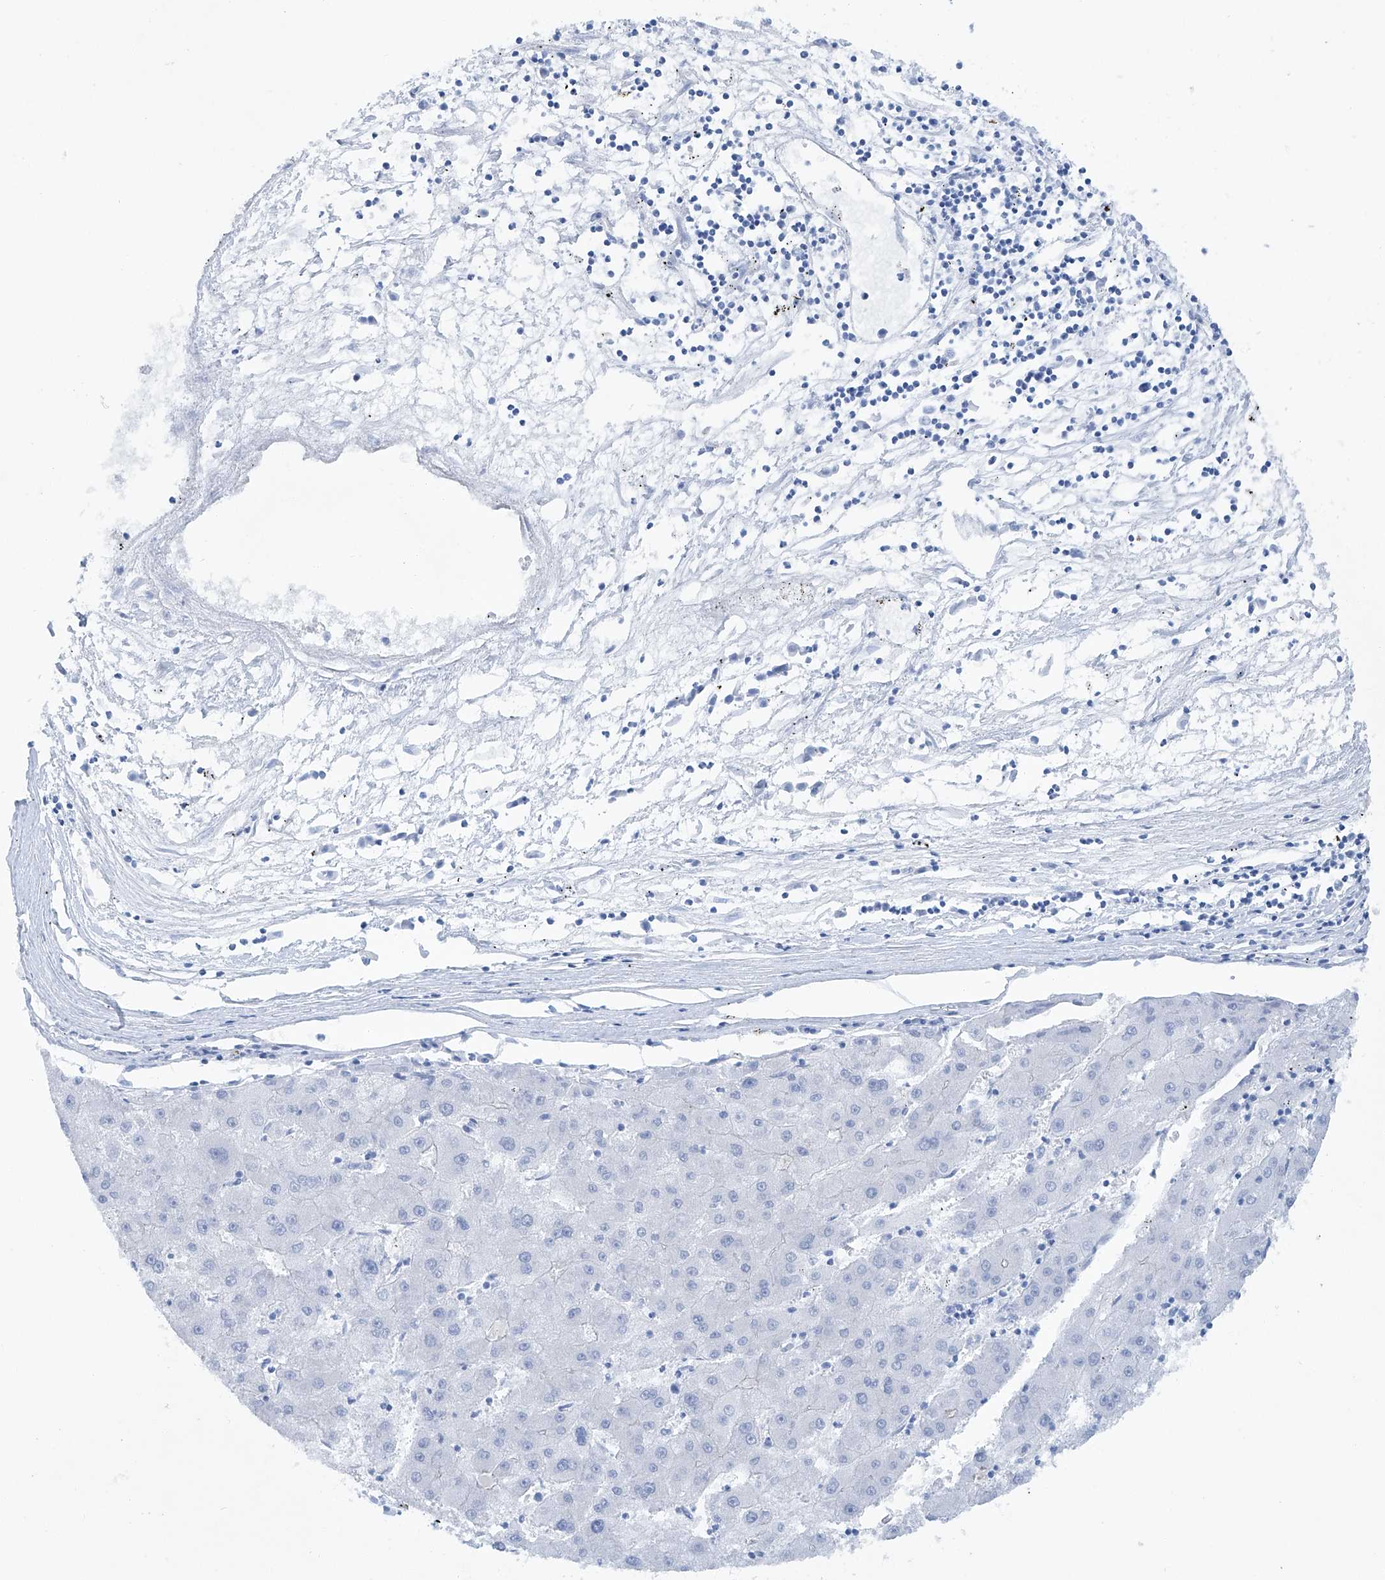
{"staining": {"intensity": "negative", "quantity": "none", "location": "none"}, "tissue": "liver cancer", "cell_type": "Tumor cells", "image_type": "cancer", "snomed": [{"axis": "morphology", "description": "Carcinoma, Hepatocellular, NOS"}, {"axis": "topography", "description": "Liver"}], "caption": "Immunohistochemical staining of human liver cancer (hepatocellular carcinoma) shows no significant staining in tumor cells.", "gene": "MAGI1", "patient": {"sex": "male", "age": 72}}